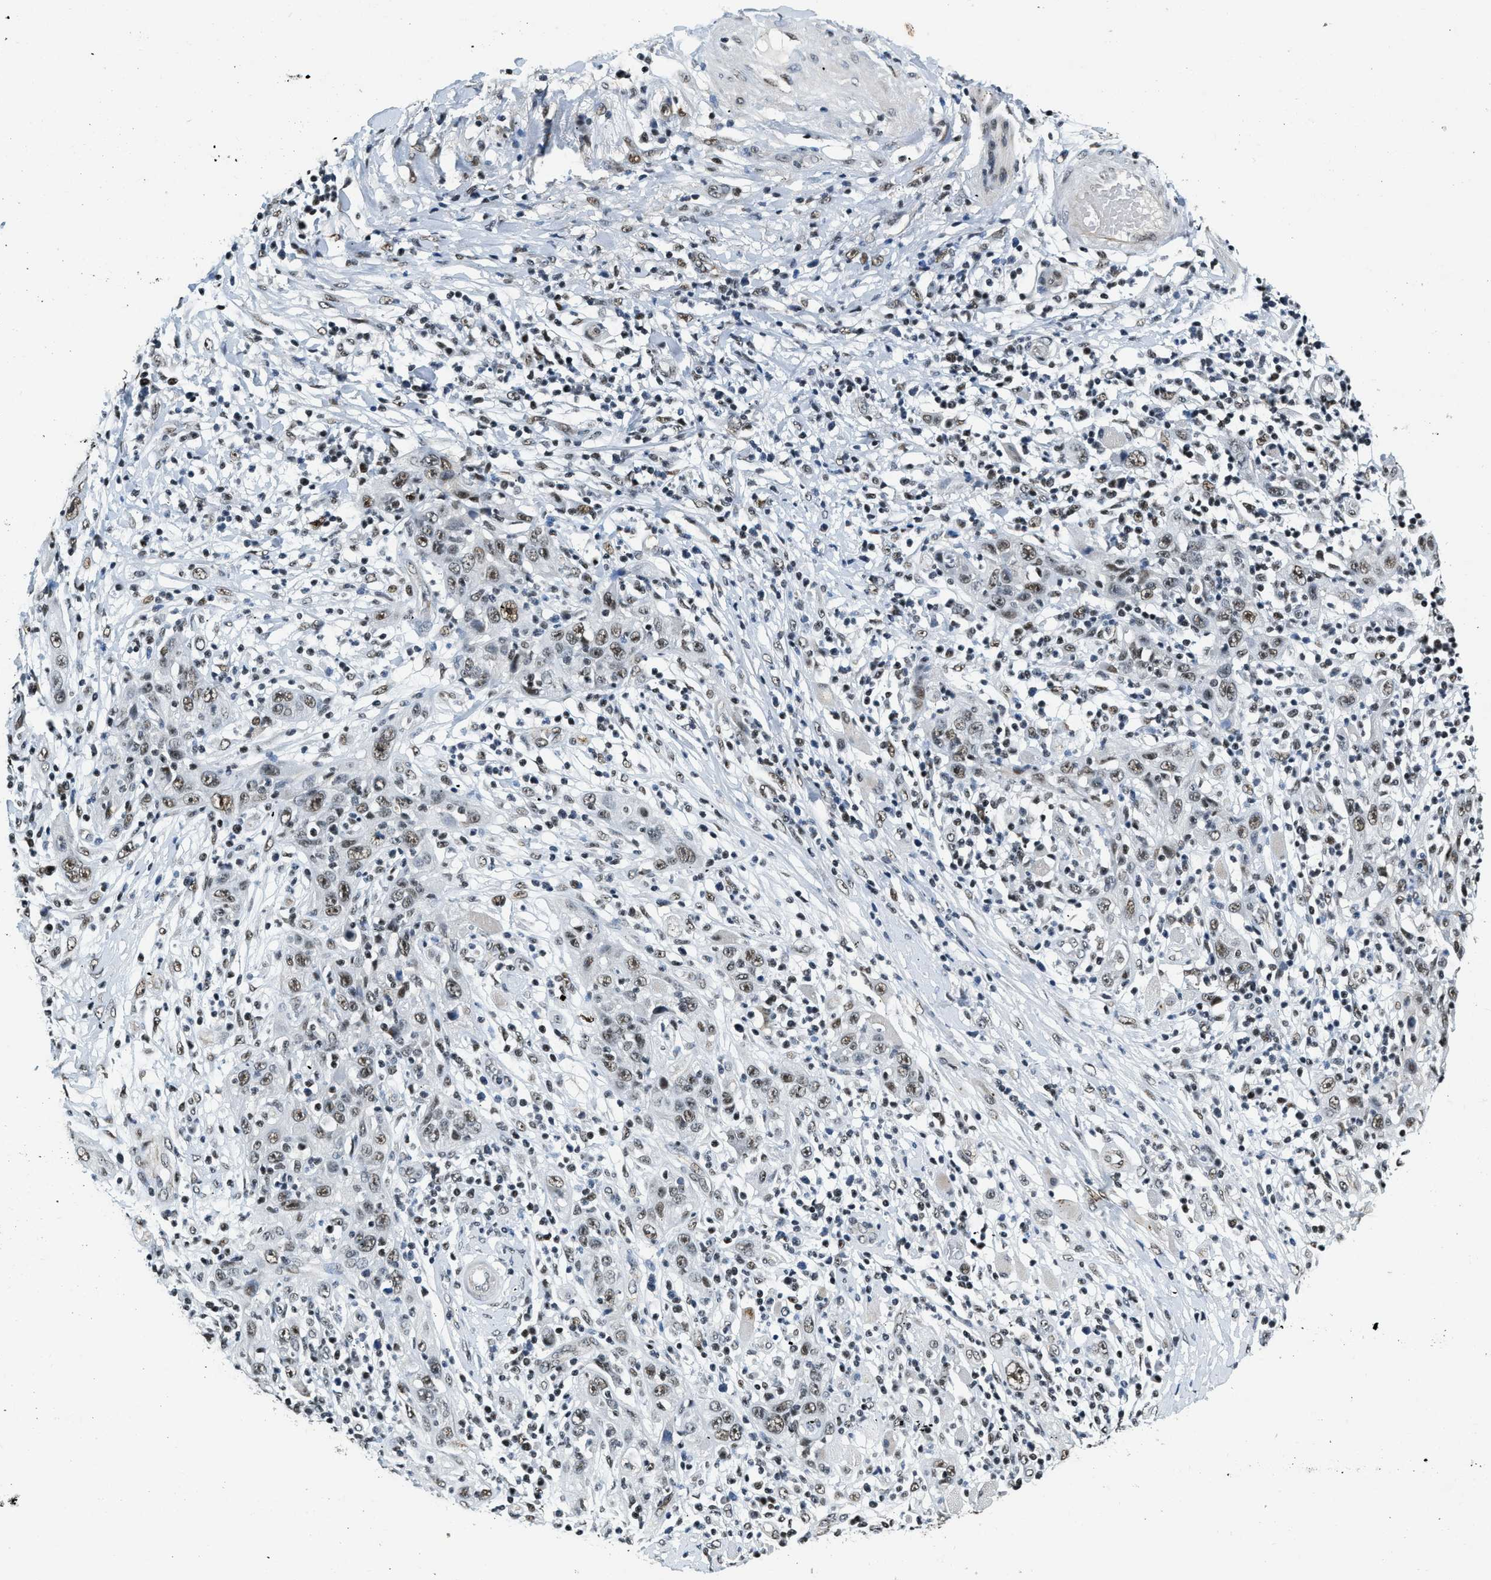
{"staining": {"intensity": "weak", "quantity": ">75%", "location": "nuclear"}, "tissue": "skin cancer", "cell_type": "Tumor cells", "image_type": "cancer", "snomed": [{"axis": "morphology", "description": "Squamous cell carcinoma, NOS"}, {"axis": "topography", "description": "Skin"}], "caption": "Squamous cell carcinoma (skin) tissue reveals weak nuclear expression in approximately >75% of tumor cells, visualized by immunohistochemistry.", "gene": "CCNE1", "patient": {"sex": "female", "age": 88}}